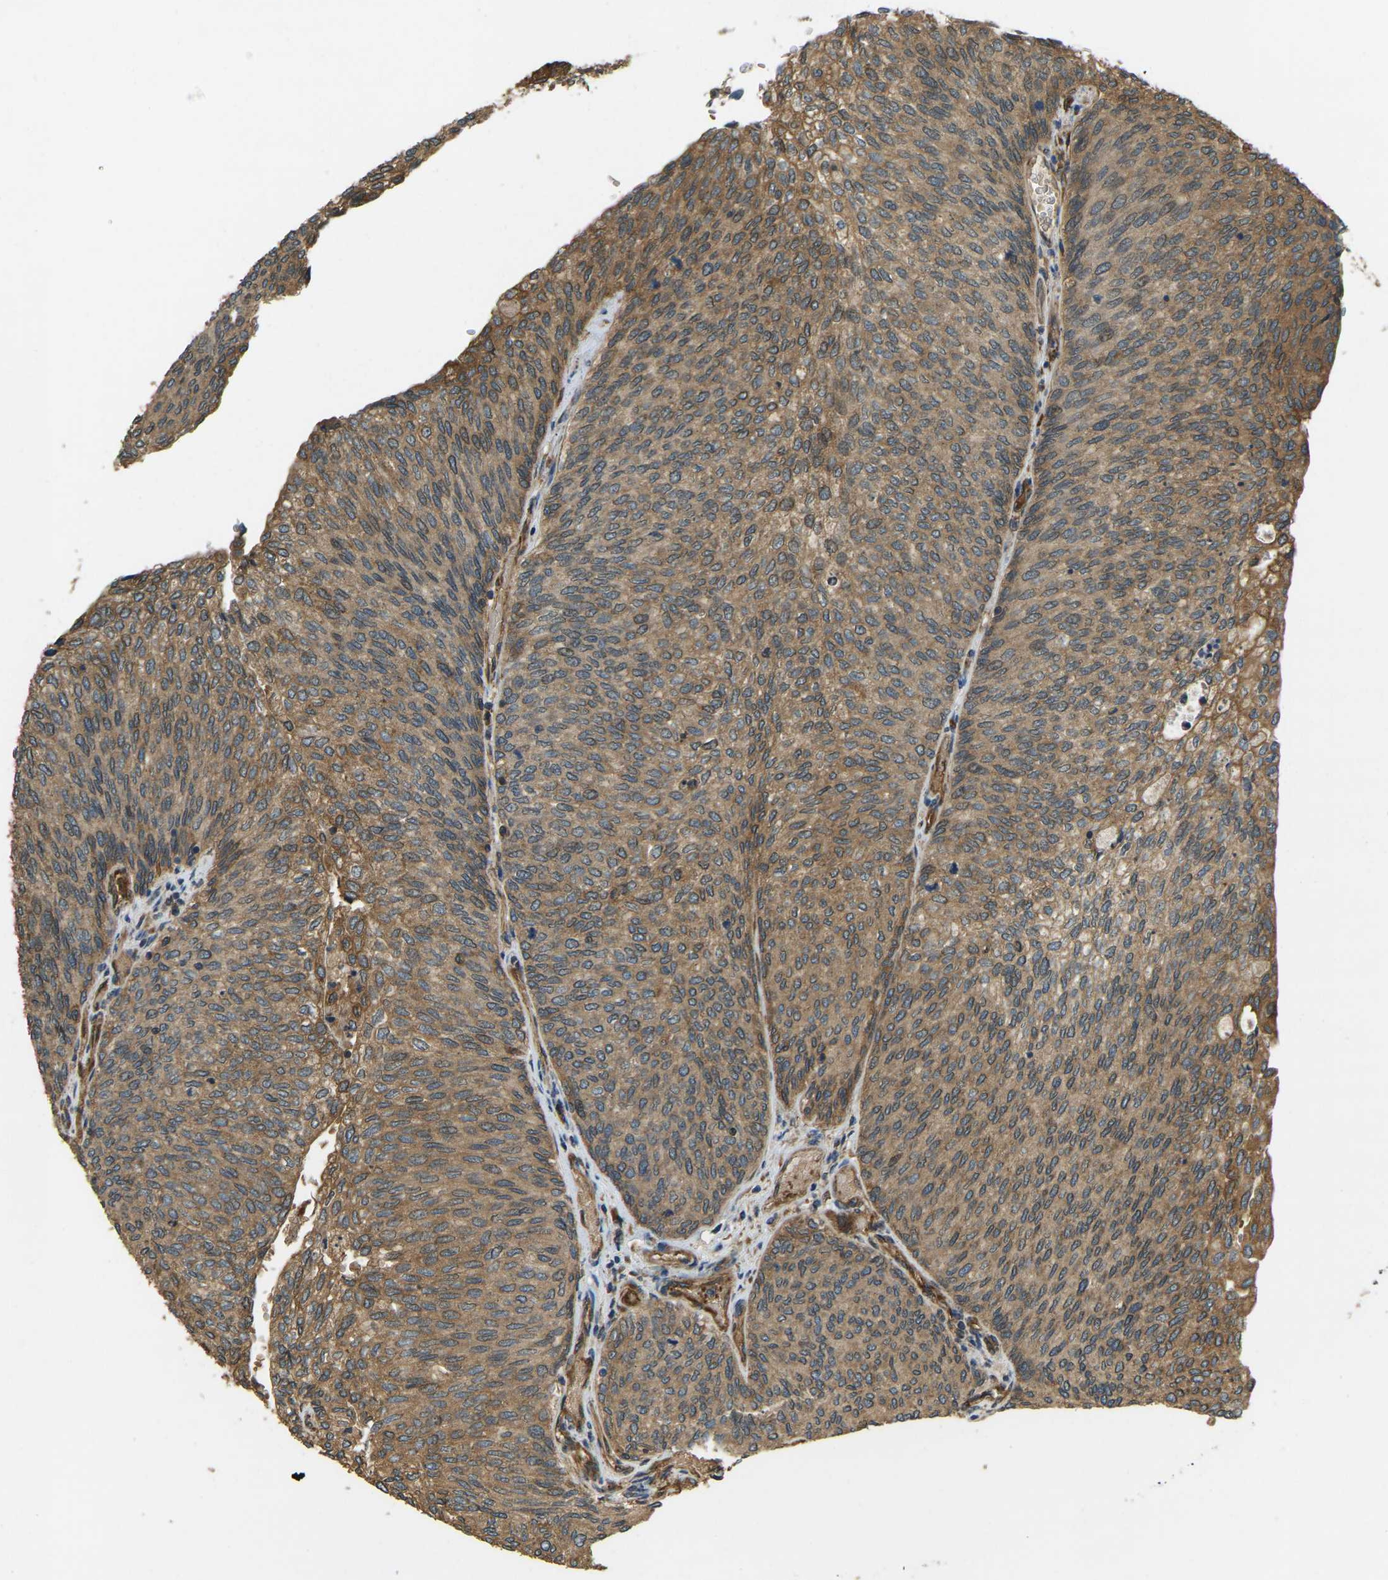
{"staining": {"intensity": "moderate", "quantity": ">75%", "location": "cytoplasmic/membranous"}, "tissue": "urothelial cancer", "cell_type": "Tumor cells", "image_type": "cancer", "snomed": [{"axis": "morphology", "description": "Urothelial carcinoma, Low grade"}, {"axis": "topography", "description": "Urinary bladder"}], "caption": "Tumor cells show moderate cytoplasmic/membranous positivity in approximately >75% of cells in low-grade urothelial carcinoma.", "gene": "ERGIC1", "patient": {"sex": "female", "age": 79}}